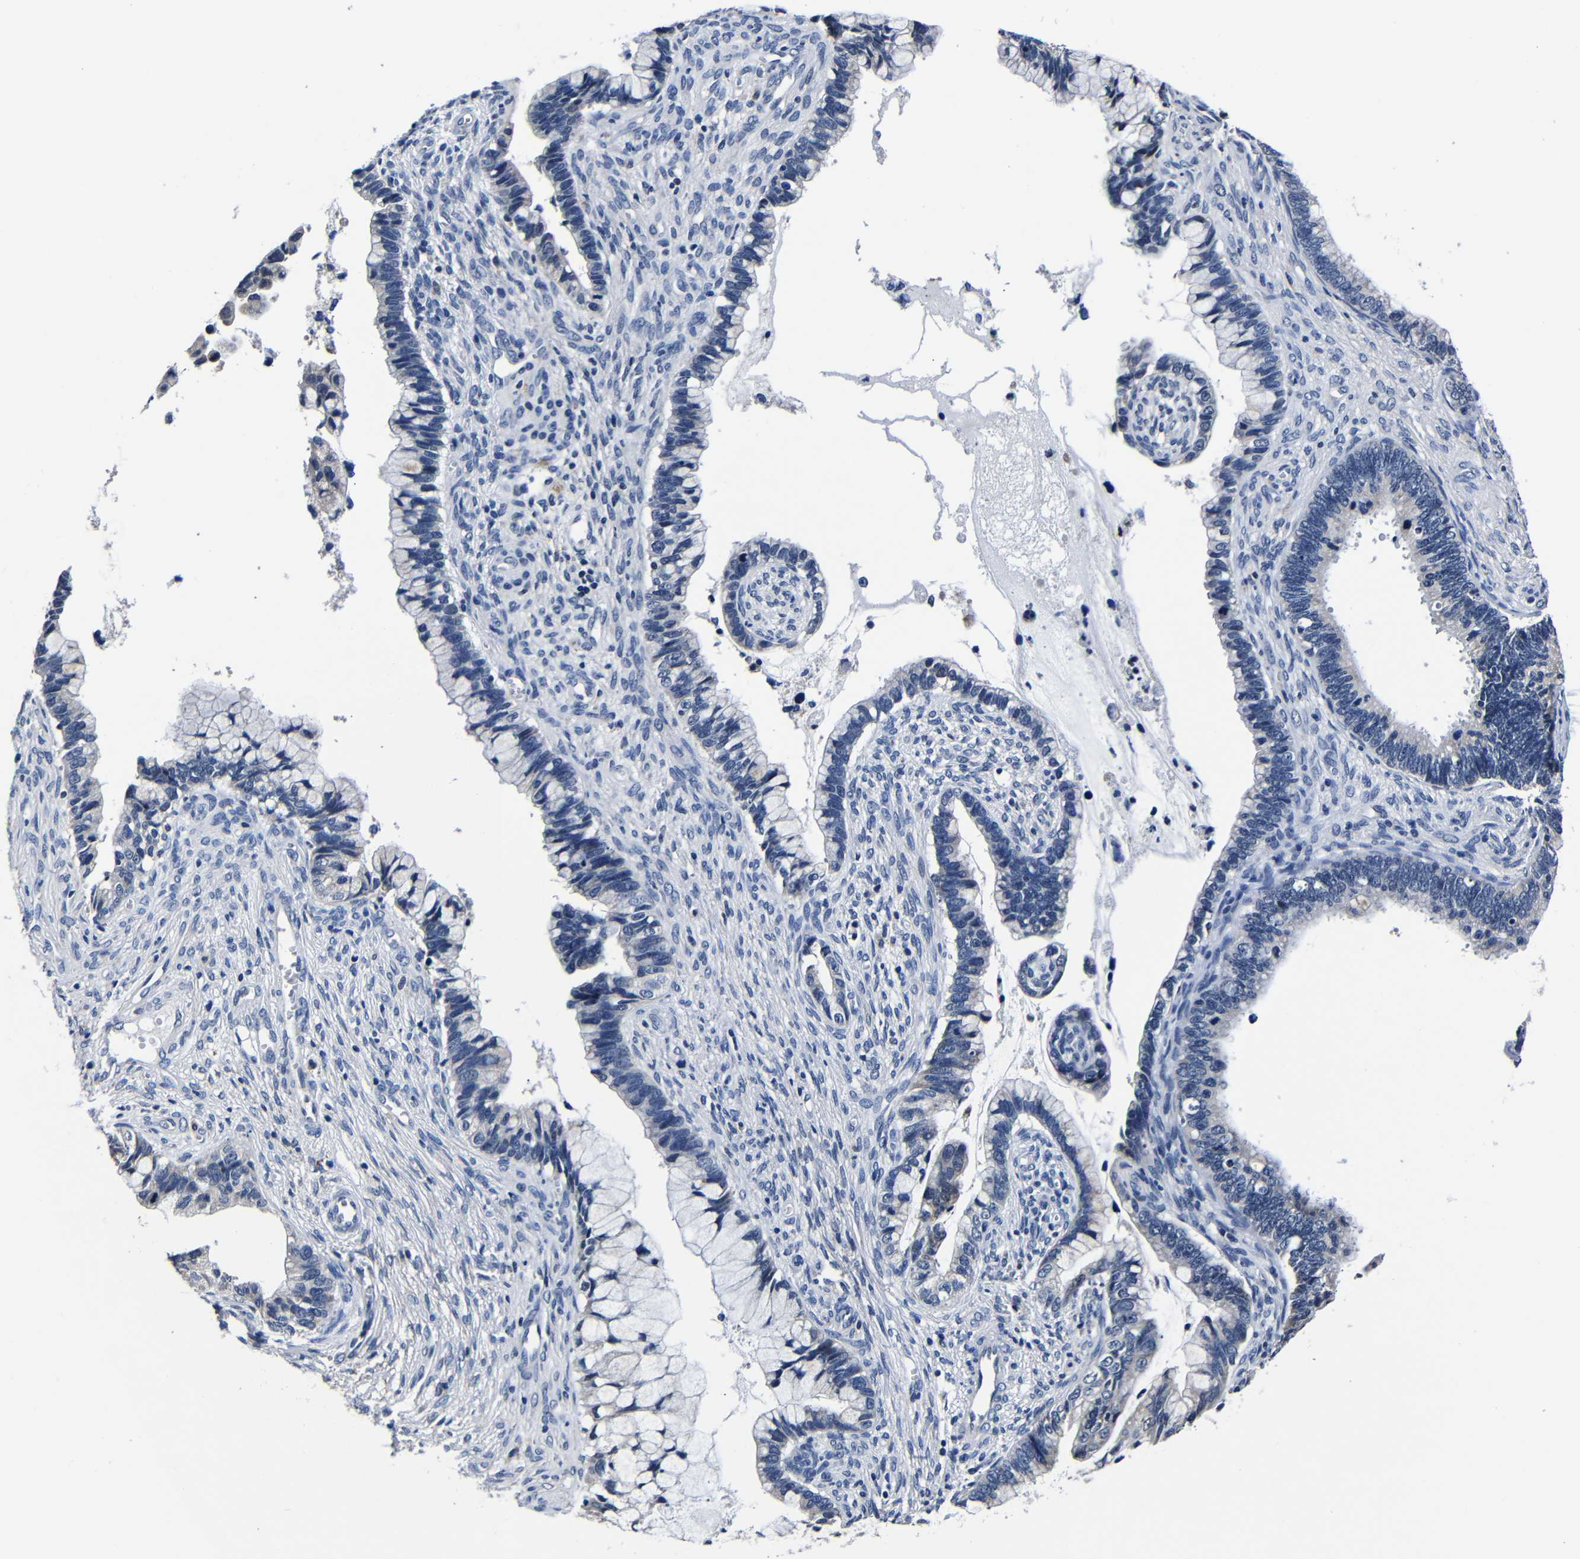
{"staining": {"intensity": "negative", "quantity": "none", "location": "none"}, "tissue": "cervical cancer", "cell_type": "Tumor cells", "image_type": "cancer", "snomed": [{"axis": "morphology", "description": "Adenocarcinoma, NOS"}, {"axis": "topography", "description": "Cervix"}], "caption": "There is no significant expression in tumor cells of cervical adenocarcinoma. (DAB immunohistochemistry visualized using brightfield microscopy, high magnification).", "gene": "DEPP1", "patient": {"sex": "female", "age": 44}}